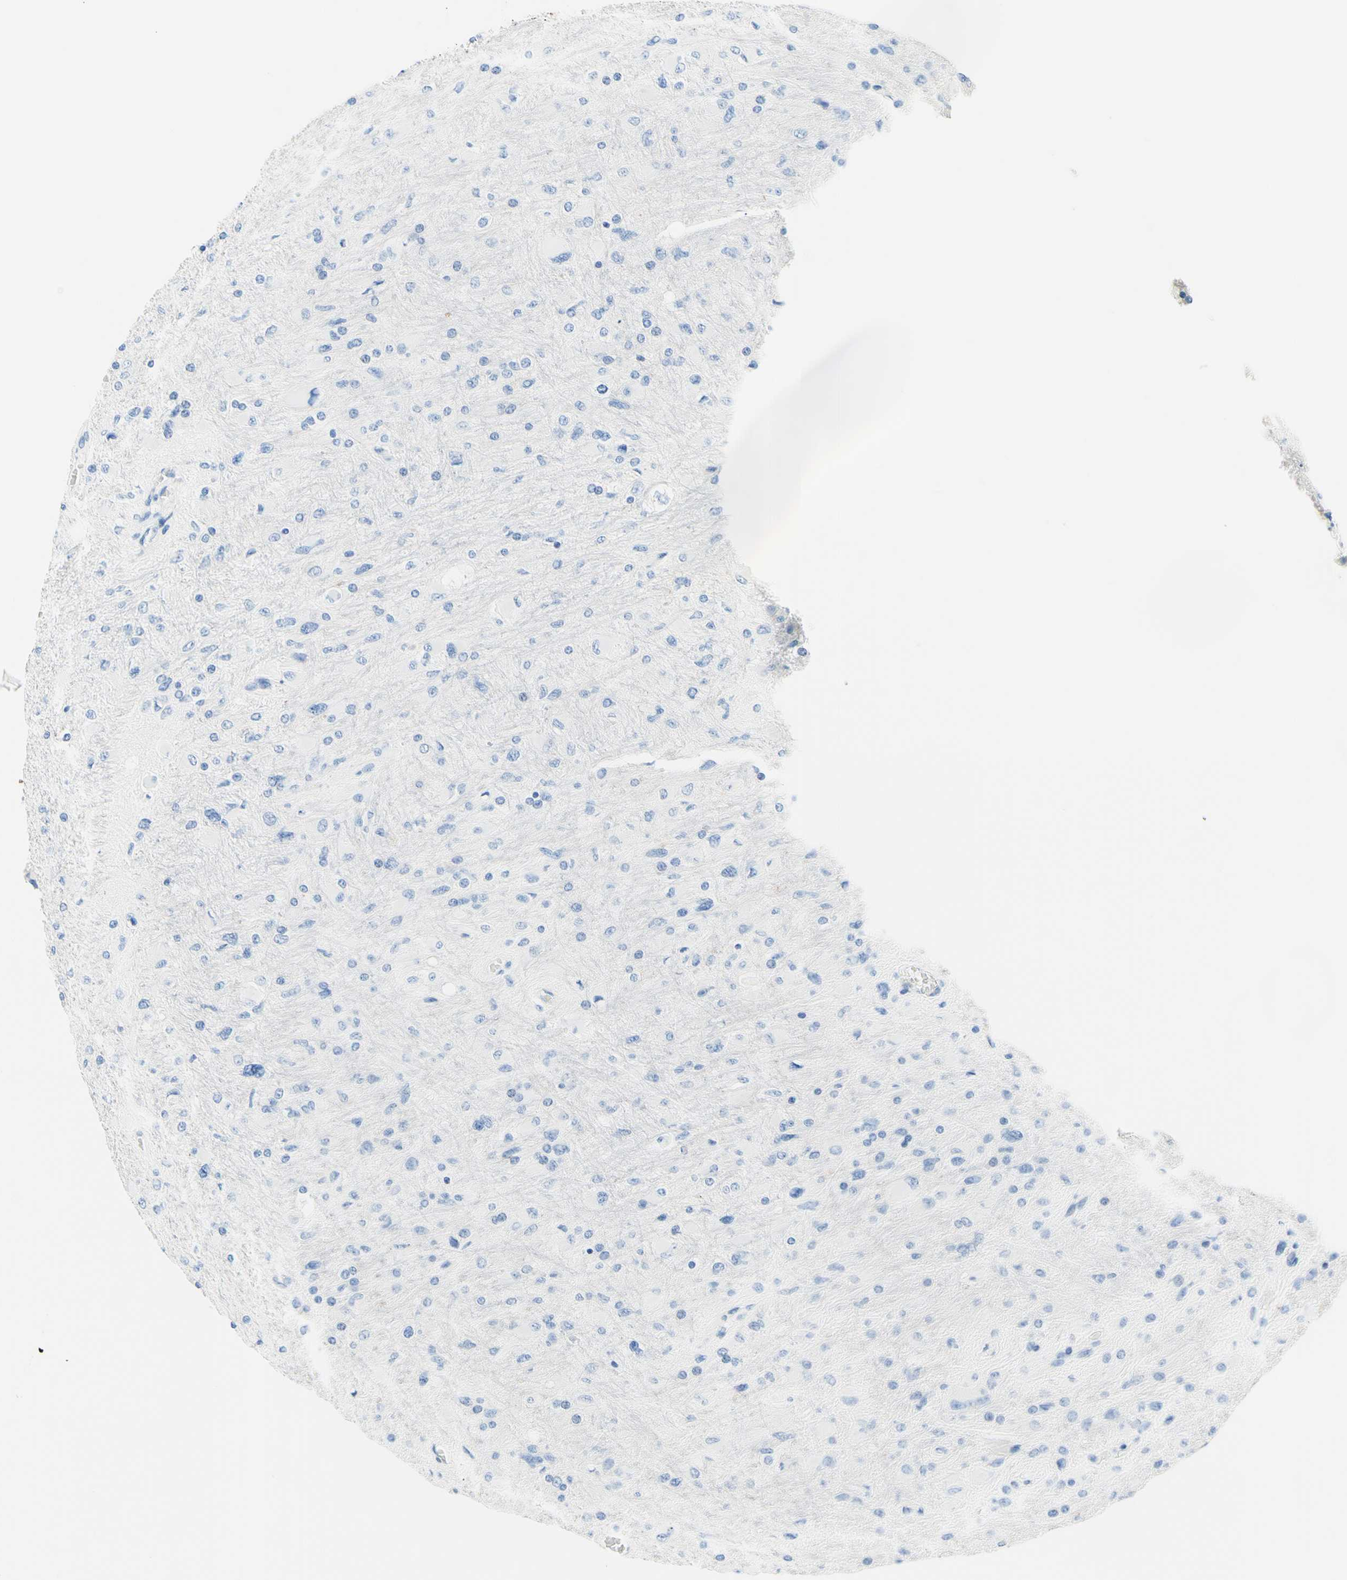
{"staining": {"intensity": "negative", "quantity": "none", "location": "none"}, "tissue": "glioma", "cell_type": "Tumor cells", "image_type": "cancer", "snomed": [{"axis": "morphology", "description": "Glioma, malignant, High grade"}, {"axis": "topography", "description": "Cerebral cortex"}], "caption": "Malignant glioma (high-grade) stained for a protein using IHC shows no positivity tumor cells.", "gene": "HPCA", "patient": {"sex": "female", "age": 36}}